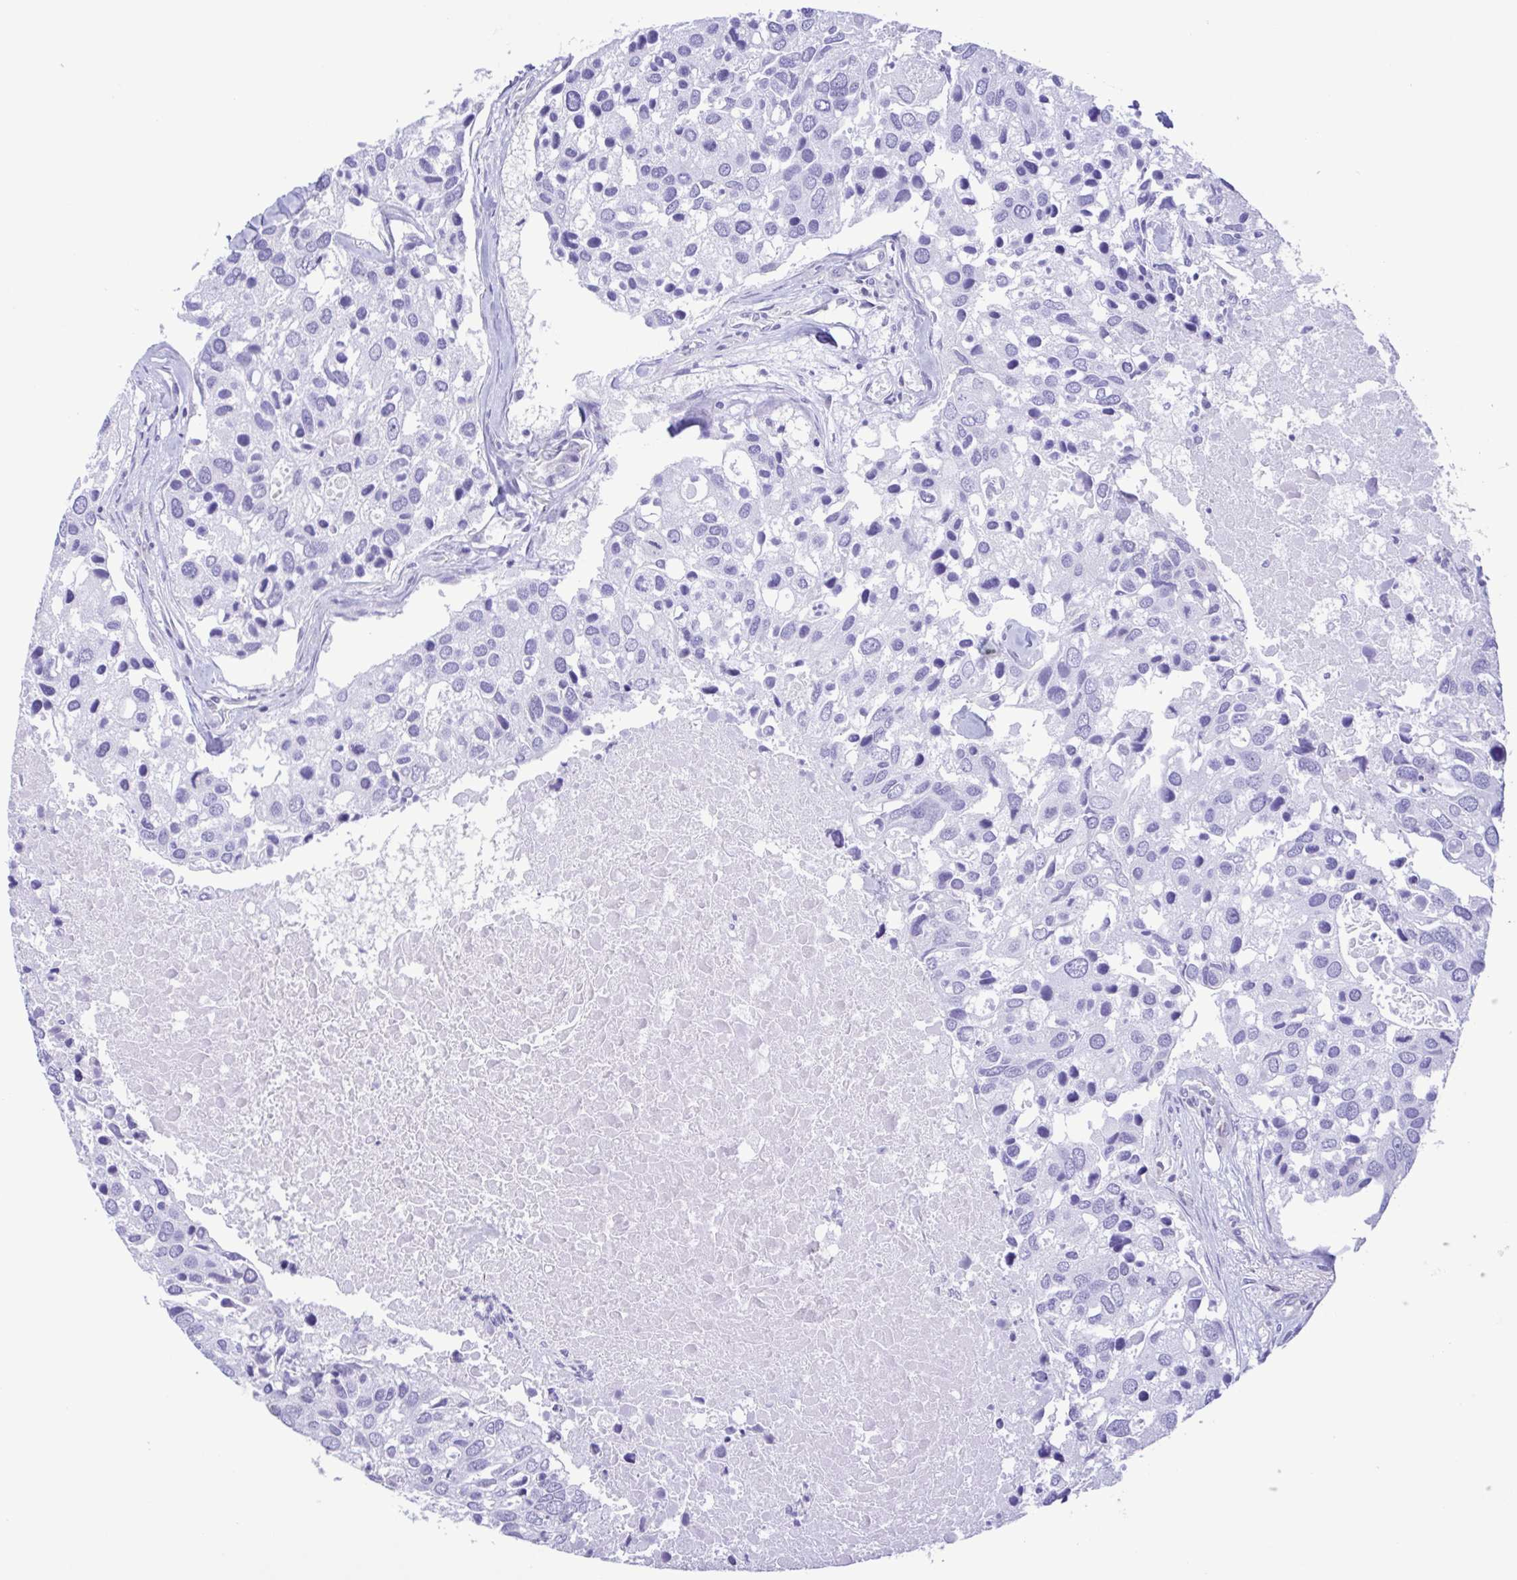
{"staining": {"intensity": "negative", "quantity": "none", "location": "none"}, "tissue": "breast cancer", "cell_type": "Tumor cells", "image_type": "cancer", "snomed": [{"axis": "morphology", "description": "Duct carcinoma"}, {"axis": "topography", "description": "Breast"}], "caption": "Tumor cells show no significant positivity in breast cancer (infiltrating ductal carcinoma).", "gene": "TNNI3", "patient": {"sex": "female", "age": 83}}